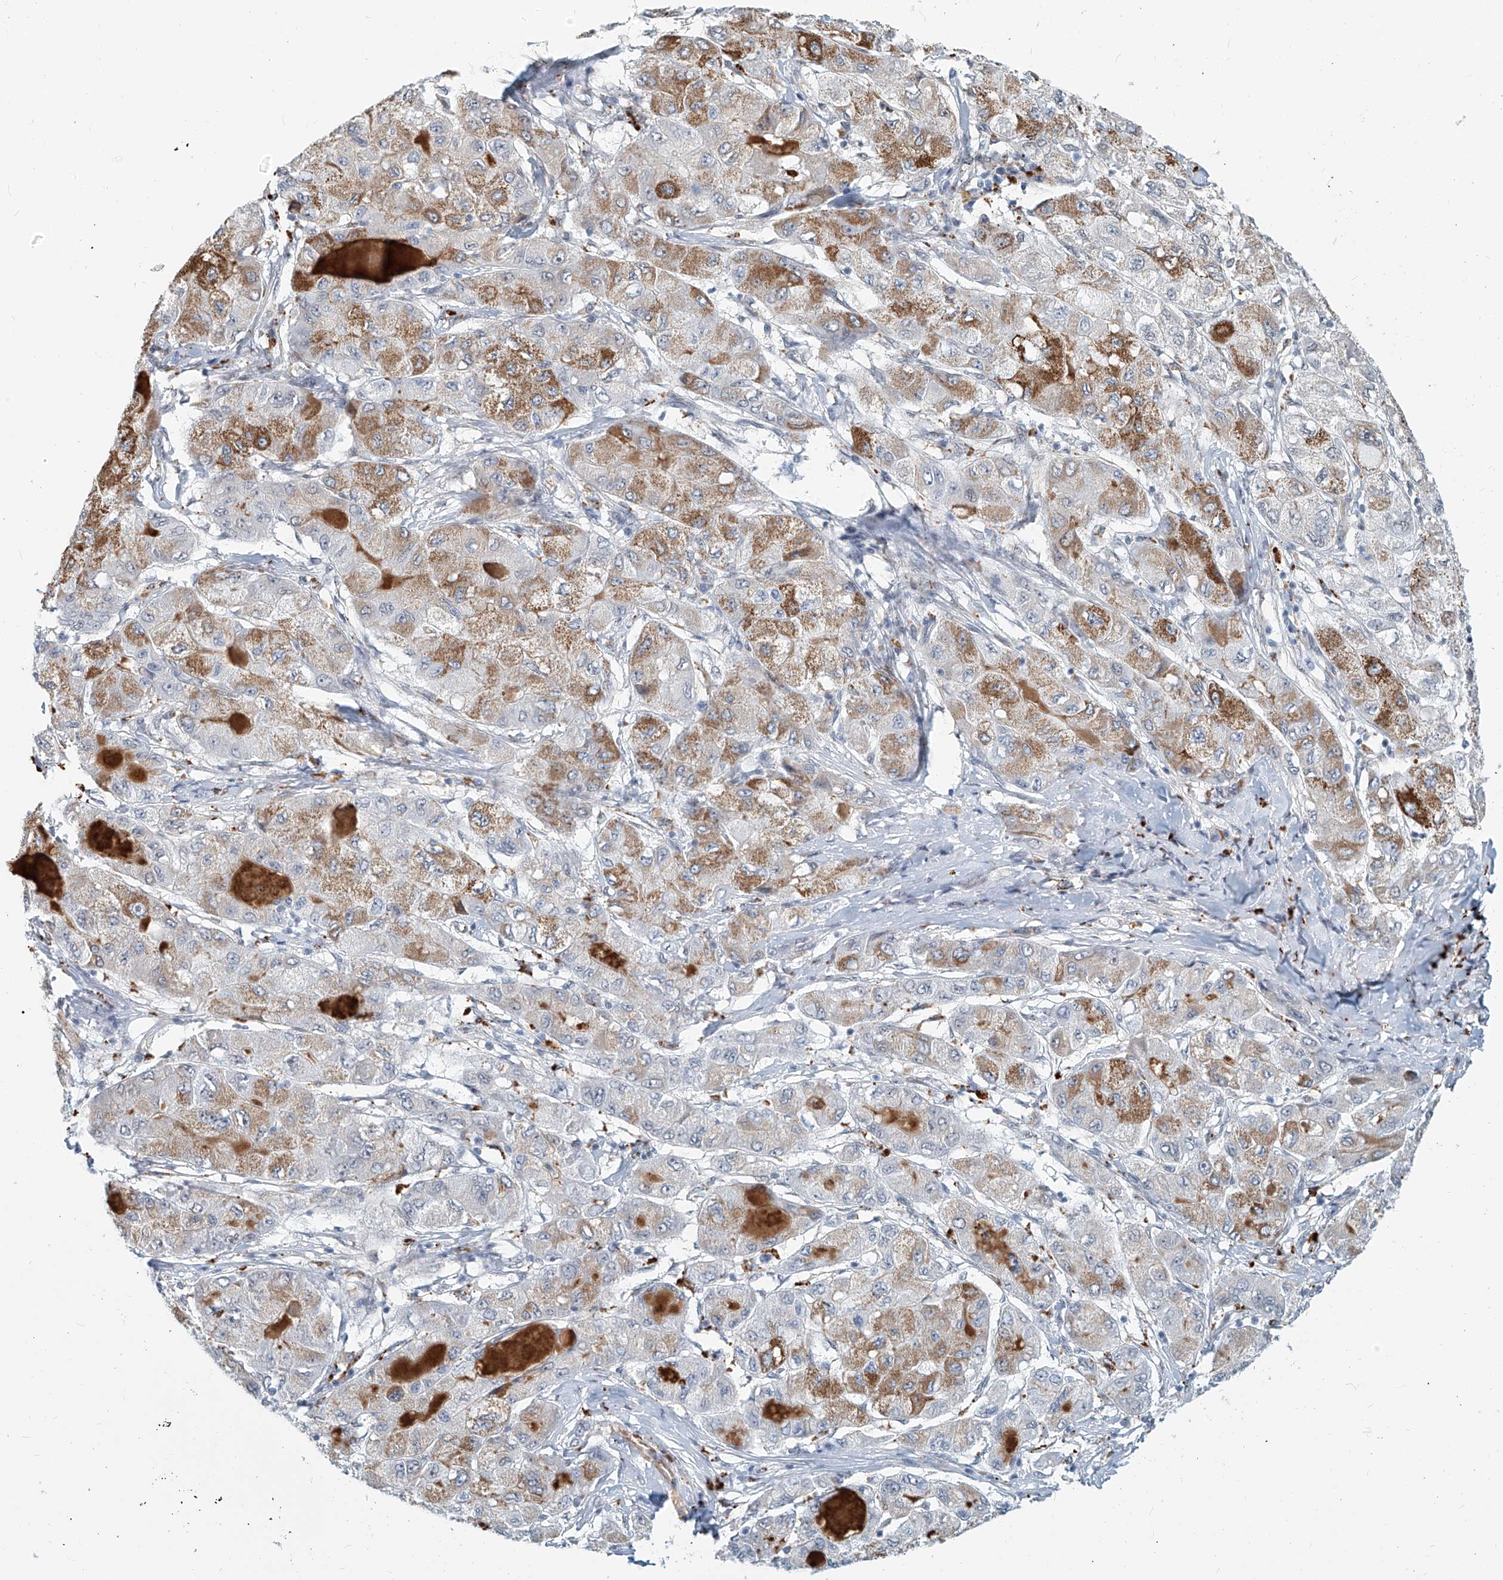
{"staining": {"intensity": "moderate", "quantity": "25%-75%", "location": "cytoplasmic/membranous"}, "tissue": "liver cancer", "cell_type": "Tumor cells", "image_type": "cancer", "snomed": [{"axis": "morphology", "description": "Carcinoma, Hepatocellular, NOS"}, {"axis": "topography", "description": "Liver"}], "caption": "Protein expression analysis of human liver cancer (hepatocellular carcinoma) reveals moderate cytoplasmic/membranous positivity in approximately 25%-75% of tumor cells. (DAB (3,3'-diaminobenzidine) IHC, brown staining for protein, blue staining for nuclei).", "gene": "SASH1", "patient": {"sex": "male", "age": 80}}